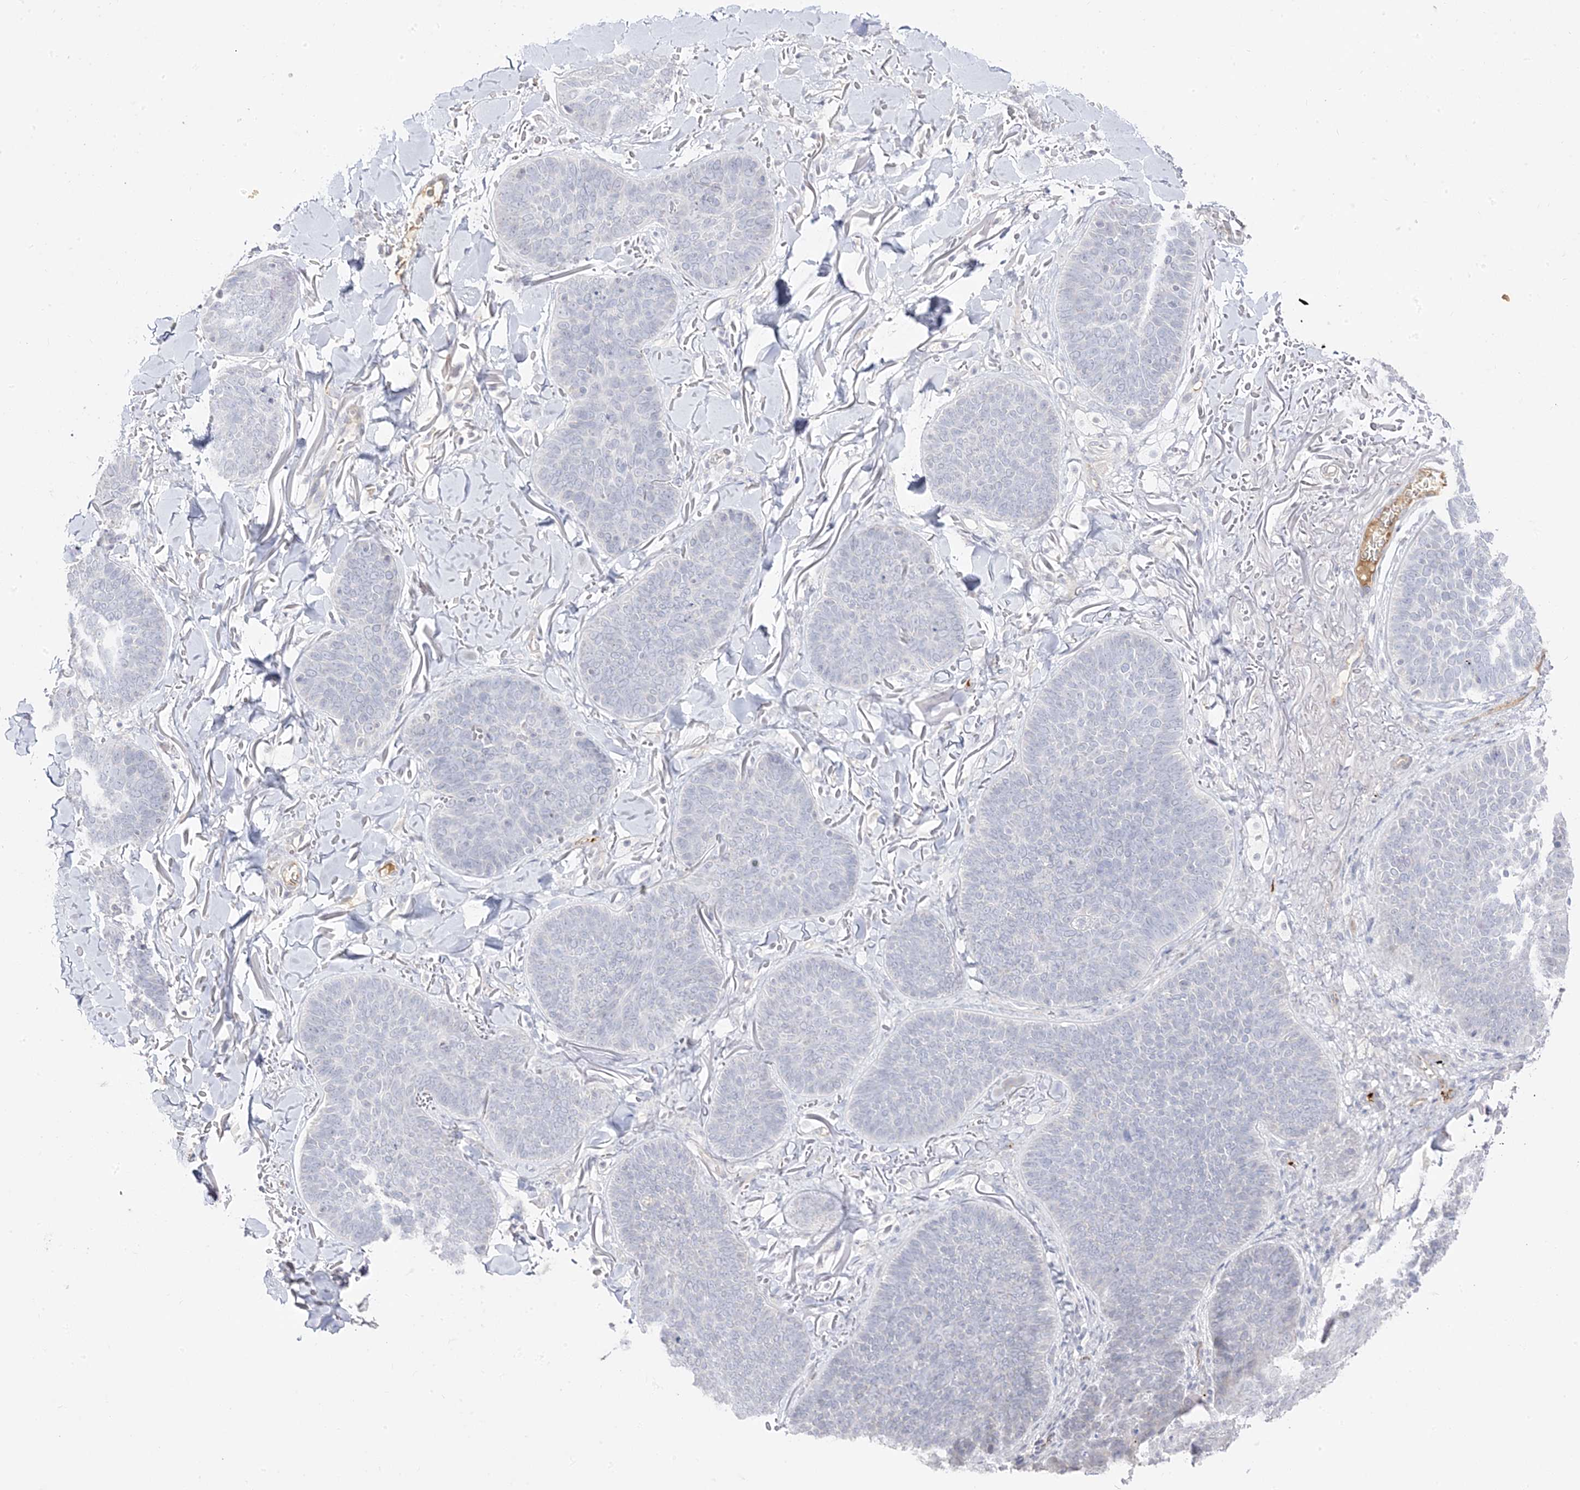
{"staining": {"intensity": "negative", "quantity": "none", "location": "none"}, "tissue": "skin cancer", "cell_type": "Tumor cells", "image_type": "cancer", "snomed": [{"axis": "morphology", "description": "Basal cell carcinoma"}, {"axis": "topography", "description": "Skin"}], "caption": "Human basal cell carcinoma (skin) stained for a protein using IHC reveals no expression in tumor cells.", "gene": "TRANK1", "patient": {"sex": "male", "age": 85}}